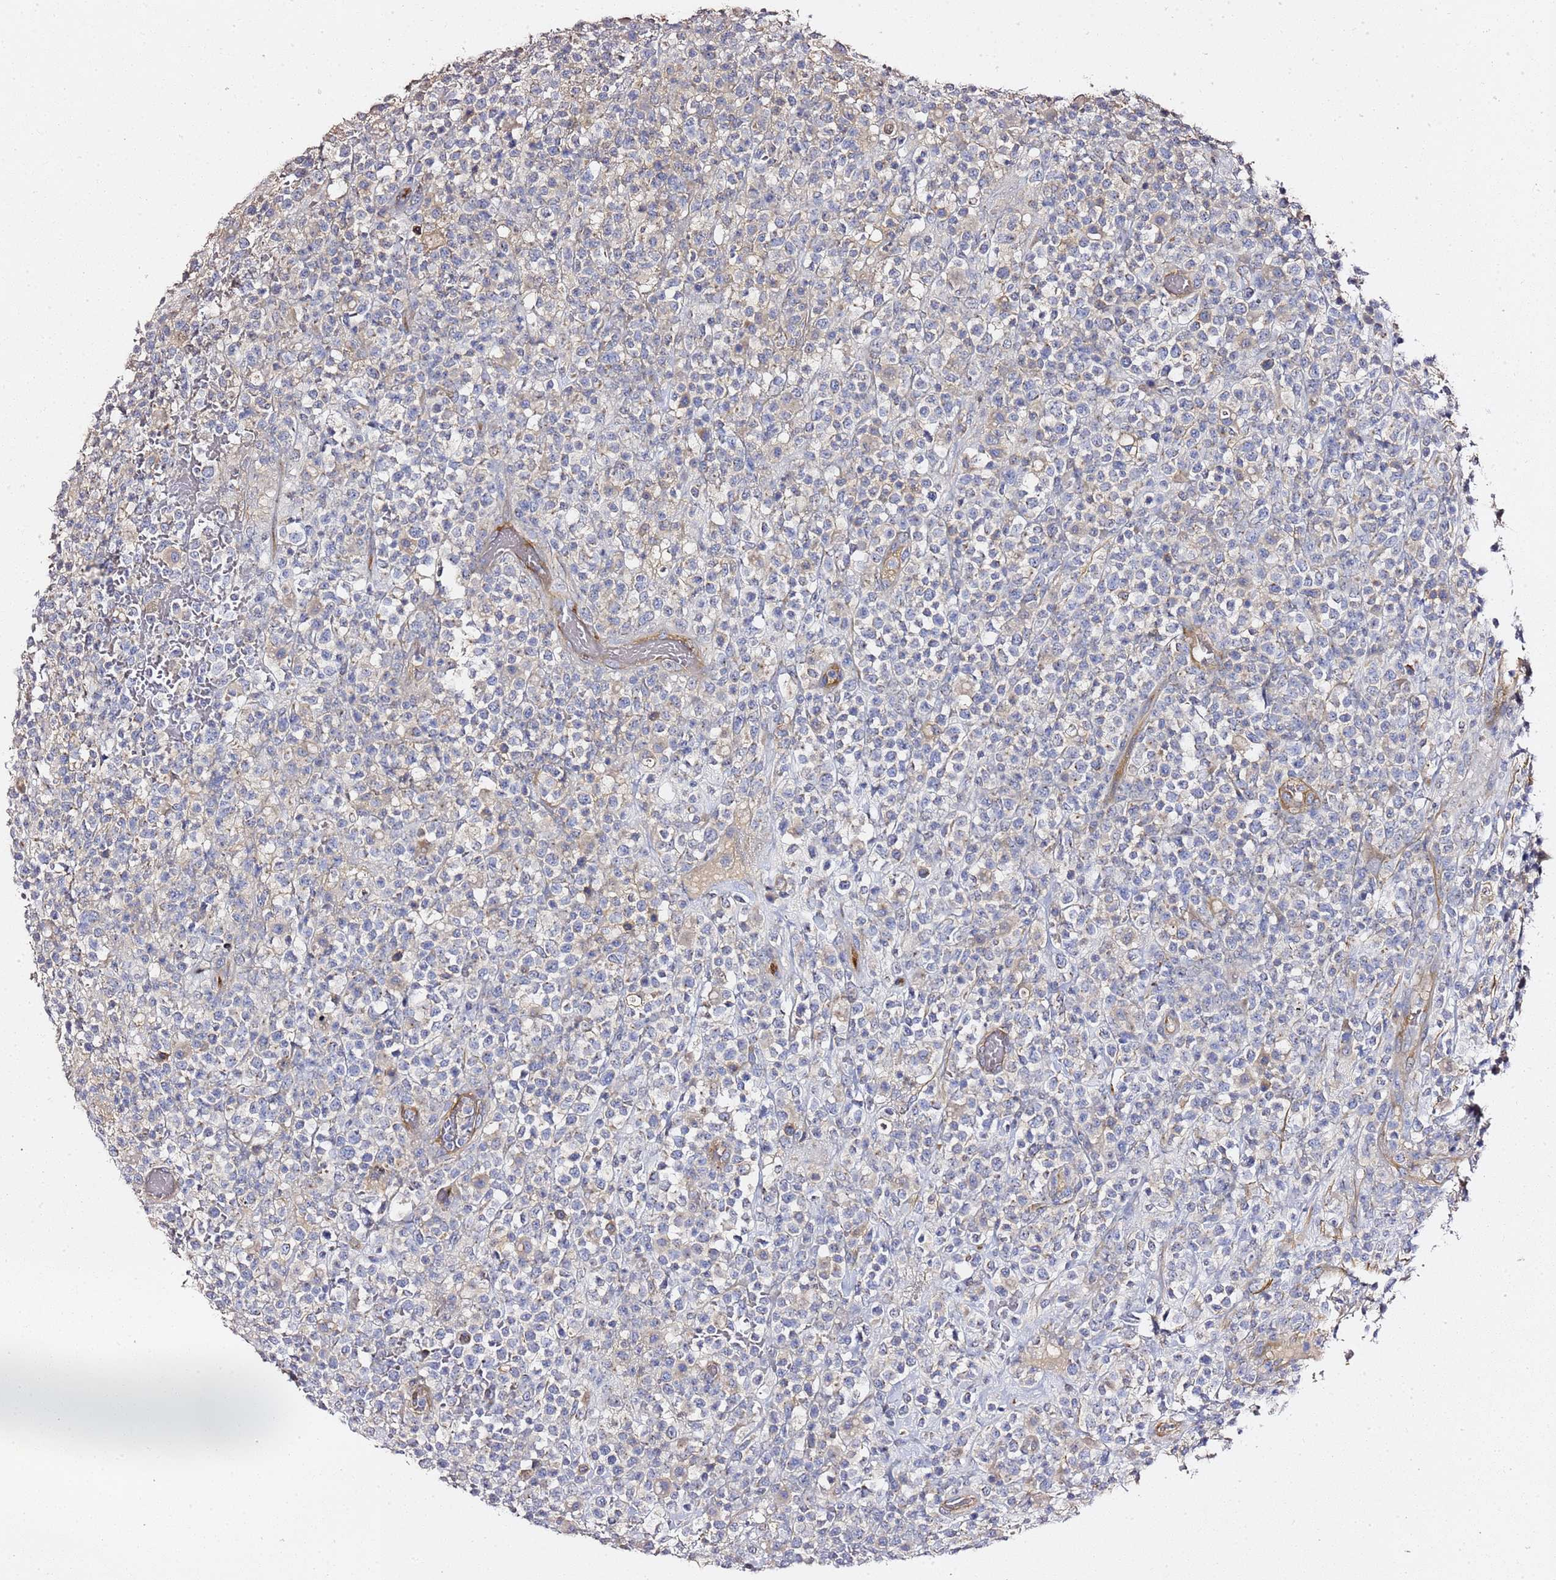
{"staining": {"intensity": "negative", "quantity": "none", "location": "none"}, "tissue": "lymphoma", "cell_type": "Tumor cells", "image_type": "cancer", "snomed": [{"axis": "morphology", "description": "Malignant lymphoma, non-Hodgkin's type, High grade"}, {"axis": "topography", "description": "Colon"}], "caption": "DAB immunohistochemical staining of human high-grade malignant lymphoma, non-Hodgkin's type reveals no significant staining in tumor cells.", "gene": "EPS8L1", "patient": {"sex": "female", "age": 53}}